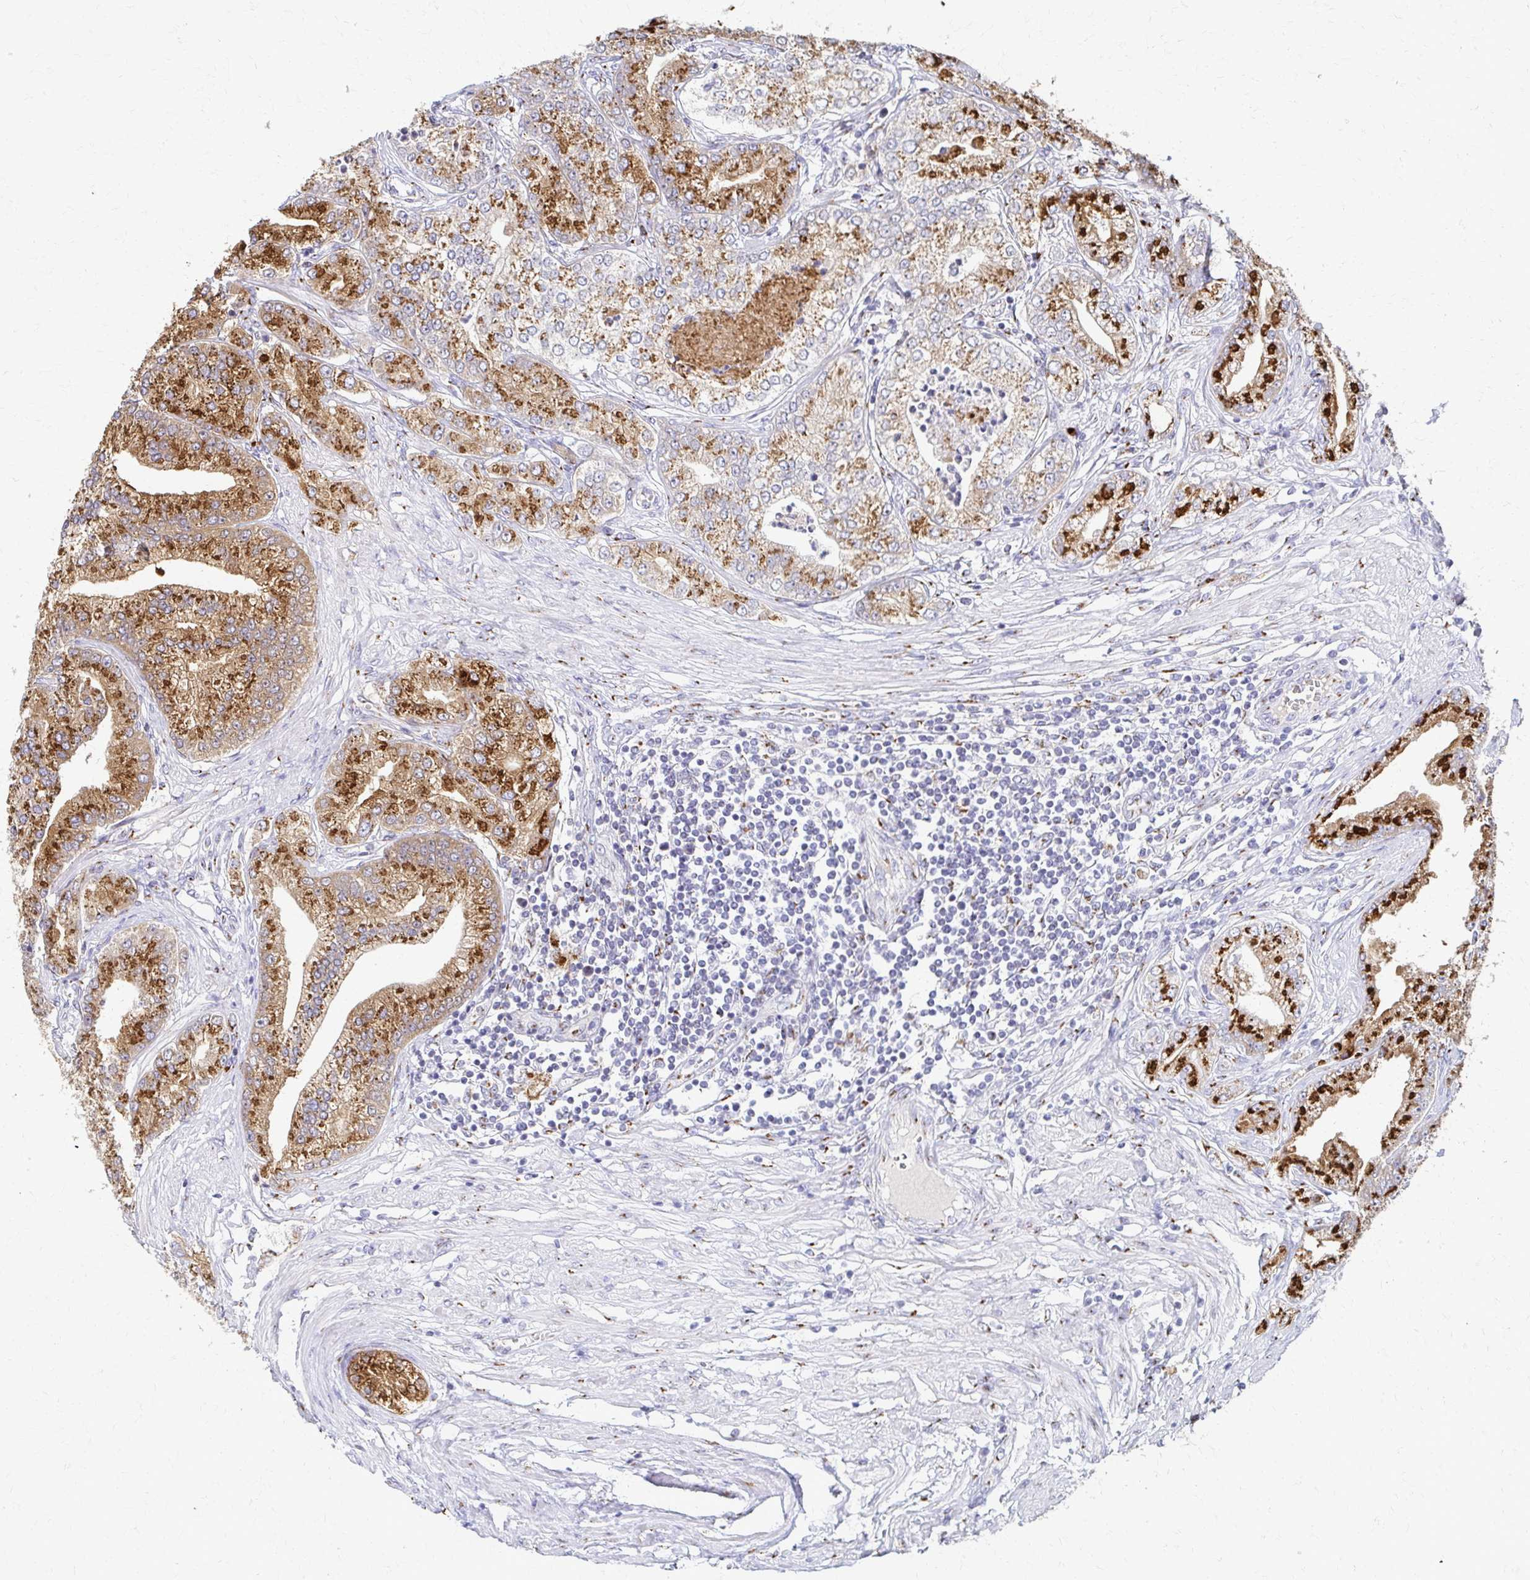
{"staining": {"intensity": "strong", "quantity": ">75%", "location": "cytoplasmic/membranous"}, "tissue": "prostate cancer", "cell_type": "Tumor cells", "image_type": "cancer", "snomed": [{"axis": "morphology", "description": "Adenocarcinoma, High grade"}, {"axis": "topography", "description": "Prostate"}], "caption": "Protein staining of high-grade adenocarcinoma (prostate) tissue exhibits strong cytoplasmic/membranous positivity in about >75% of tumor cells. Ihc stains the protein in brown and the nuclei are stained blue.", "gene": "TM9SF1", "patient": {"sex": "male", "age": 61}}